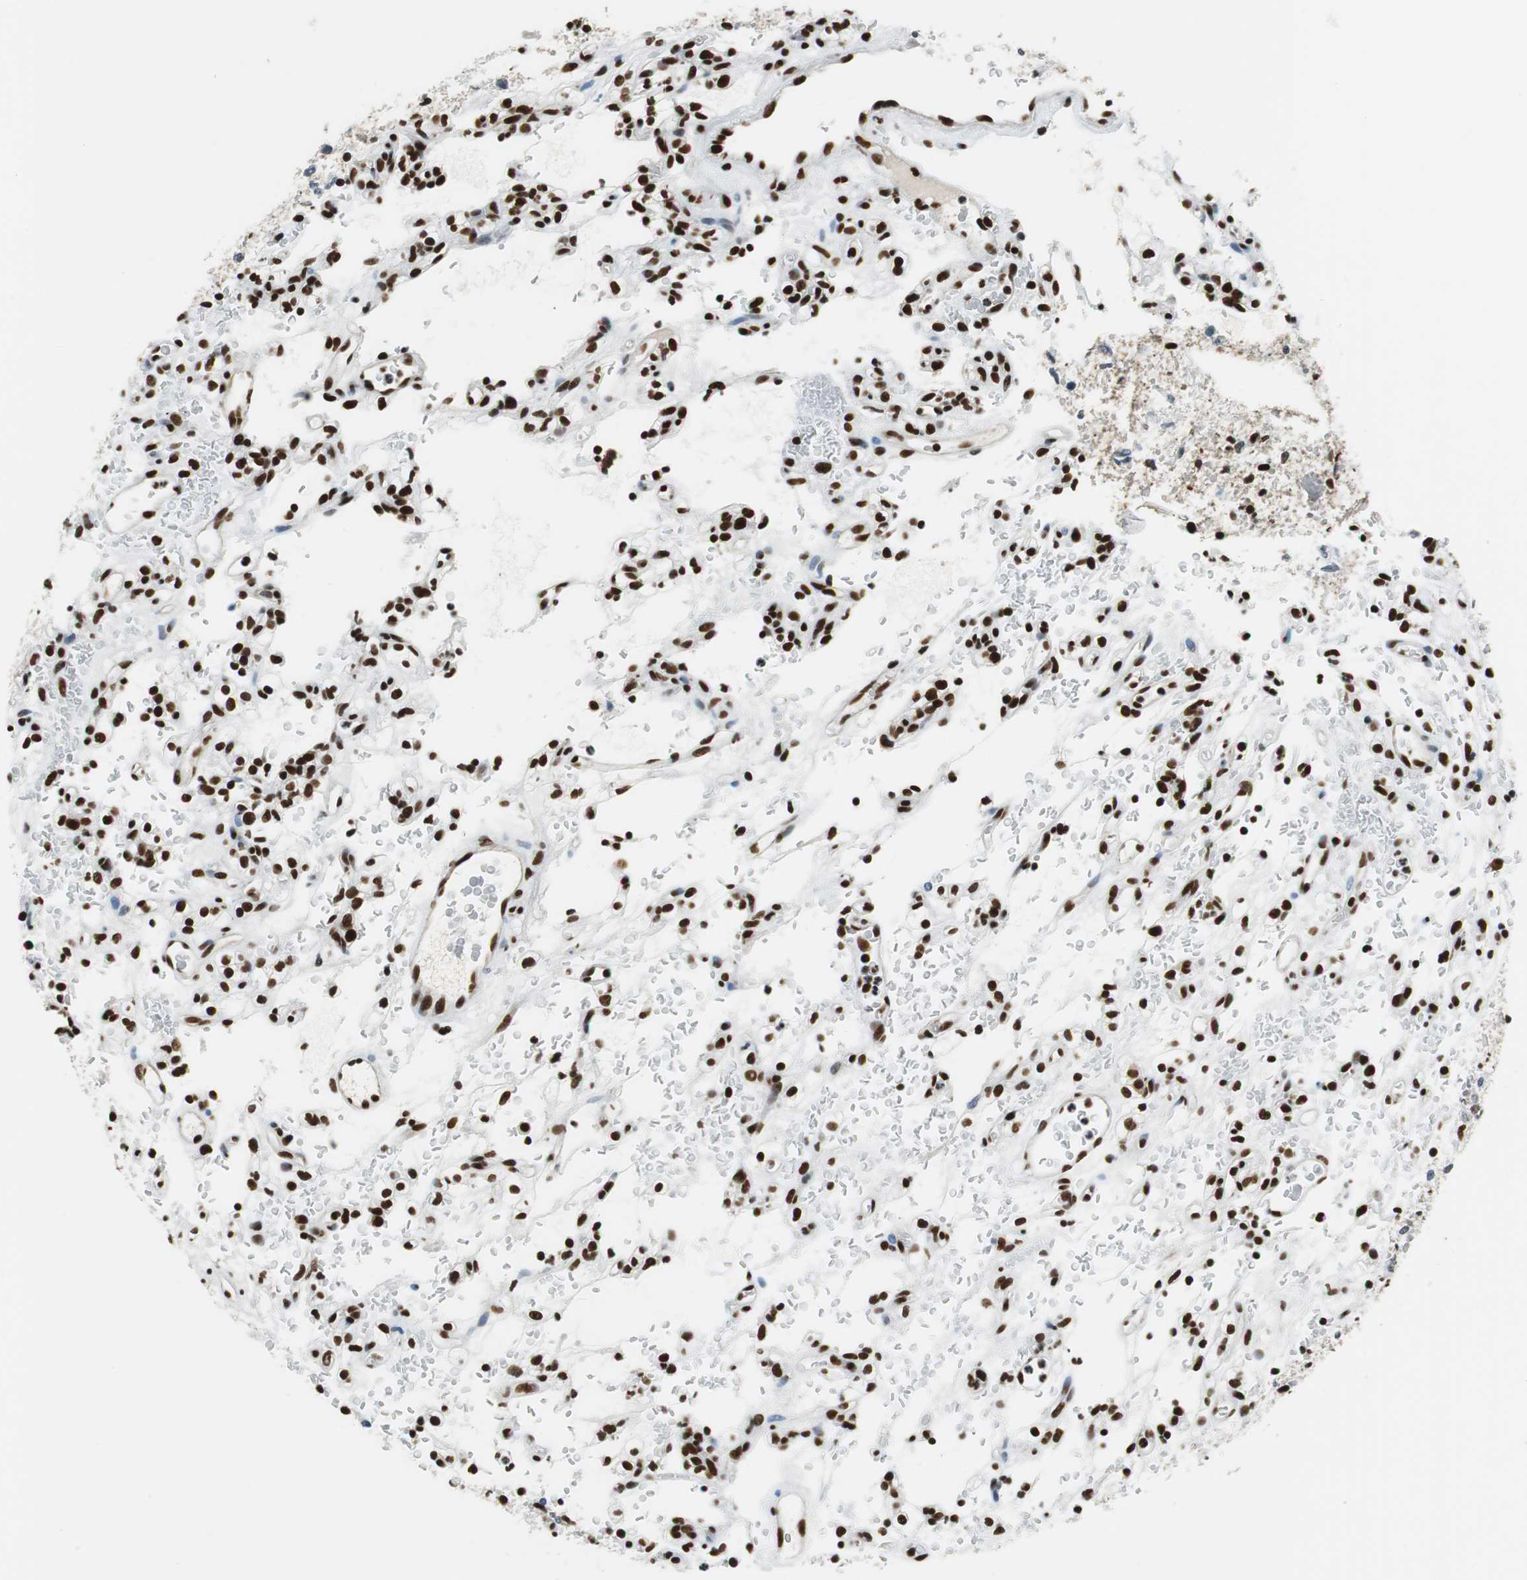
{"staining": {"intensity": "strong", "quantity": ">75%", "location": "nuclear"}, "tissue": "renal cancer", "cell_type": "Tumor cells", "image_type": "cancer", "snomed": [{"axis": "morphology", "description": "Normal tissue, NOS"}, {"axis": "morphology", "description": "Adenocarcinoma, NOS"}, {"axis": "topography", "description": "Kidney"}], "caption": "Renal cancer (adenocarcinoma) was stained to show a protein in brown. There is high levels of strong nuclear staining in about >75% of tumor cells.", "gene": "PRKDC", "patient": {"sex": "female", "age": 72}}